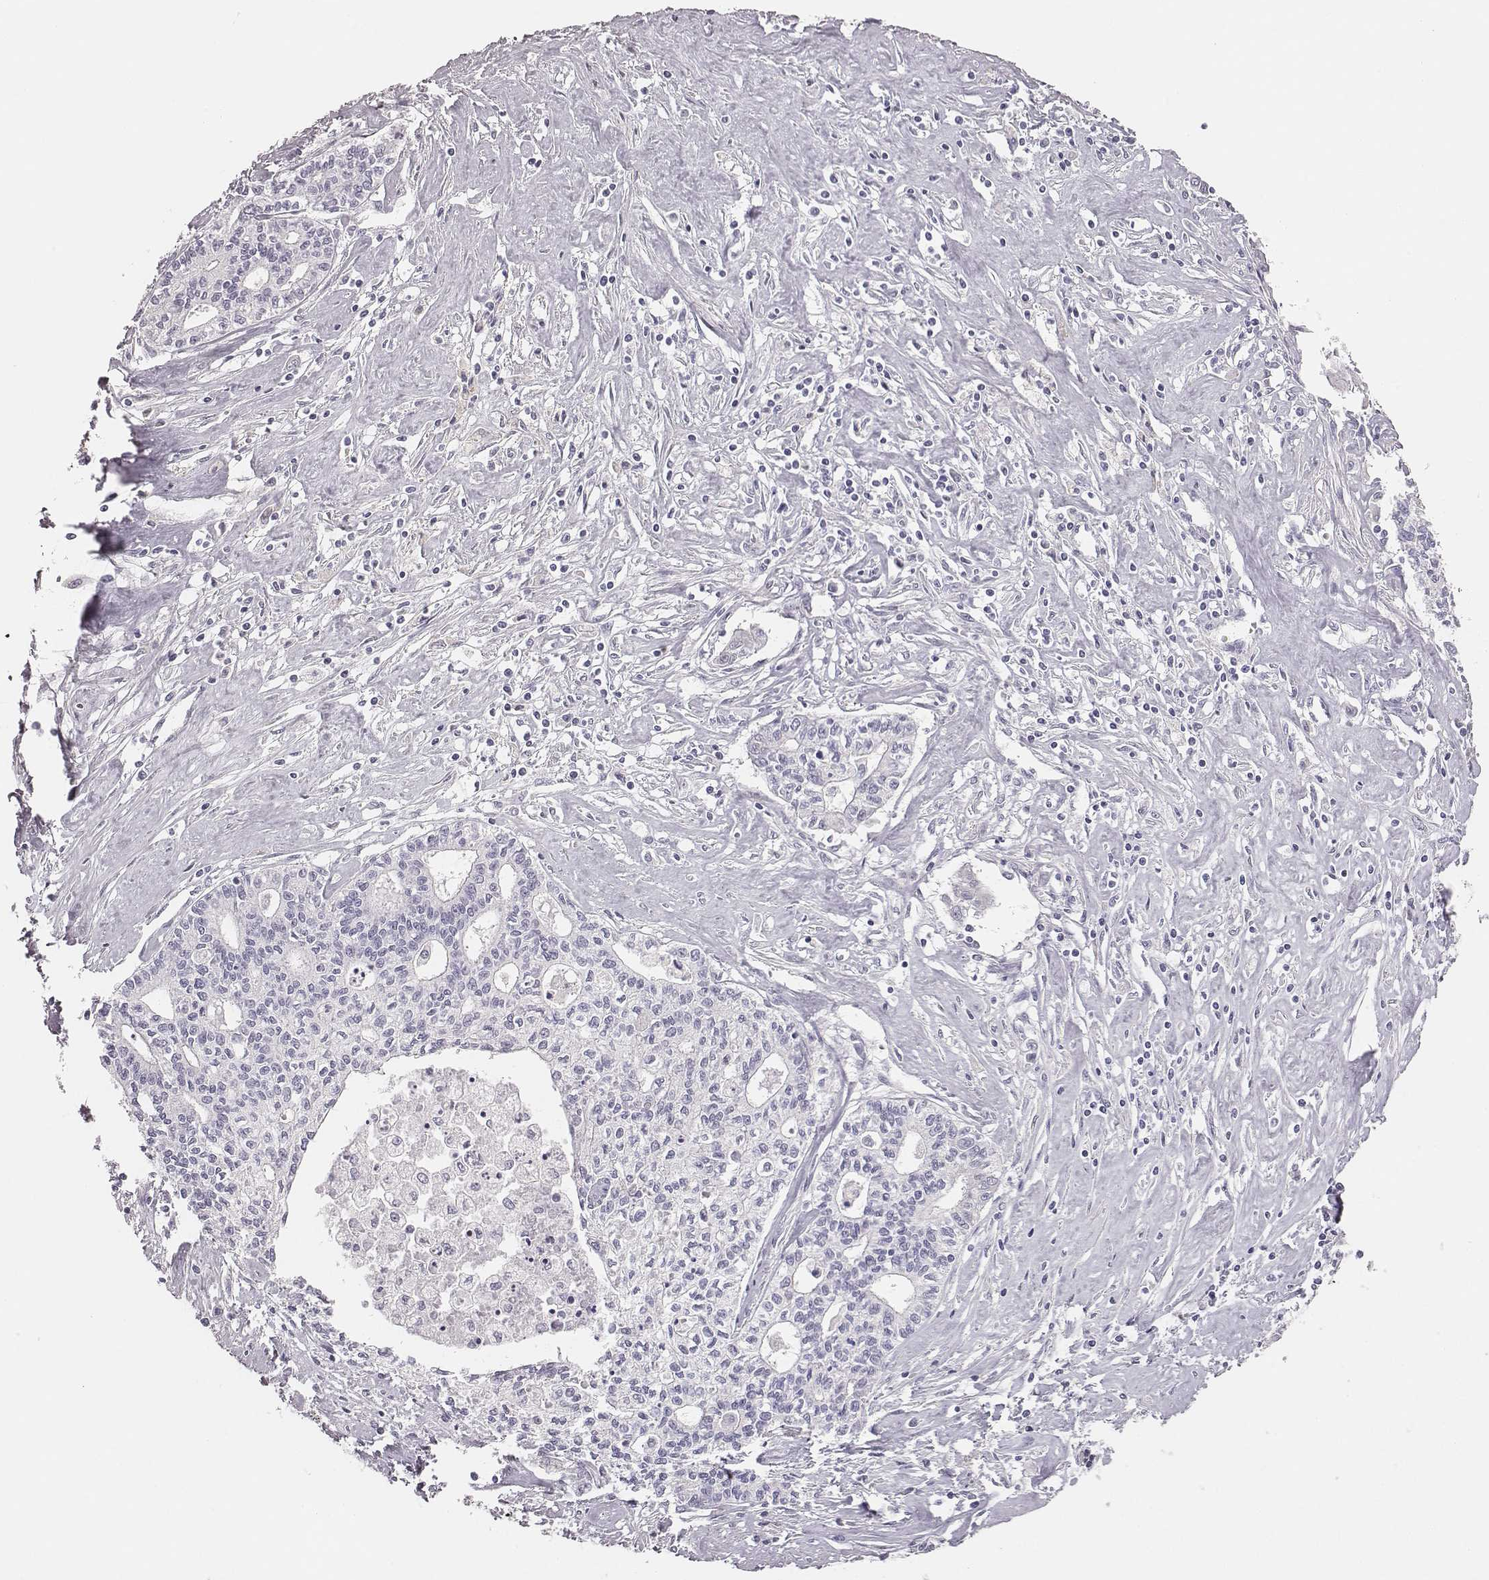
{"staining": {"intensity": "negative", "quantity": "none", "location": "none"}, "tissue": "liver cancer", "cell_type": "Tumor cells", "image_type": "cancer", "snomed": [{"axis": "morphology", "description": "Cholangiocarcinoma"}, {"axis": "topography", "description": "Liver"}], "caption": "Immunohistochemistry of human liver cancer reveals no staining in tumor cells.", "gene": "ADAM7", "patient": {"sex": "female", "age": 61}}